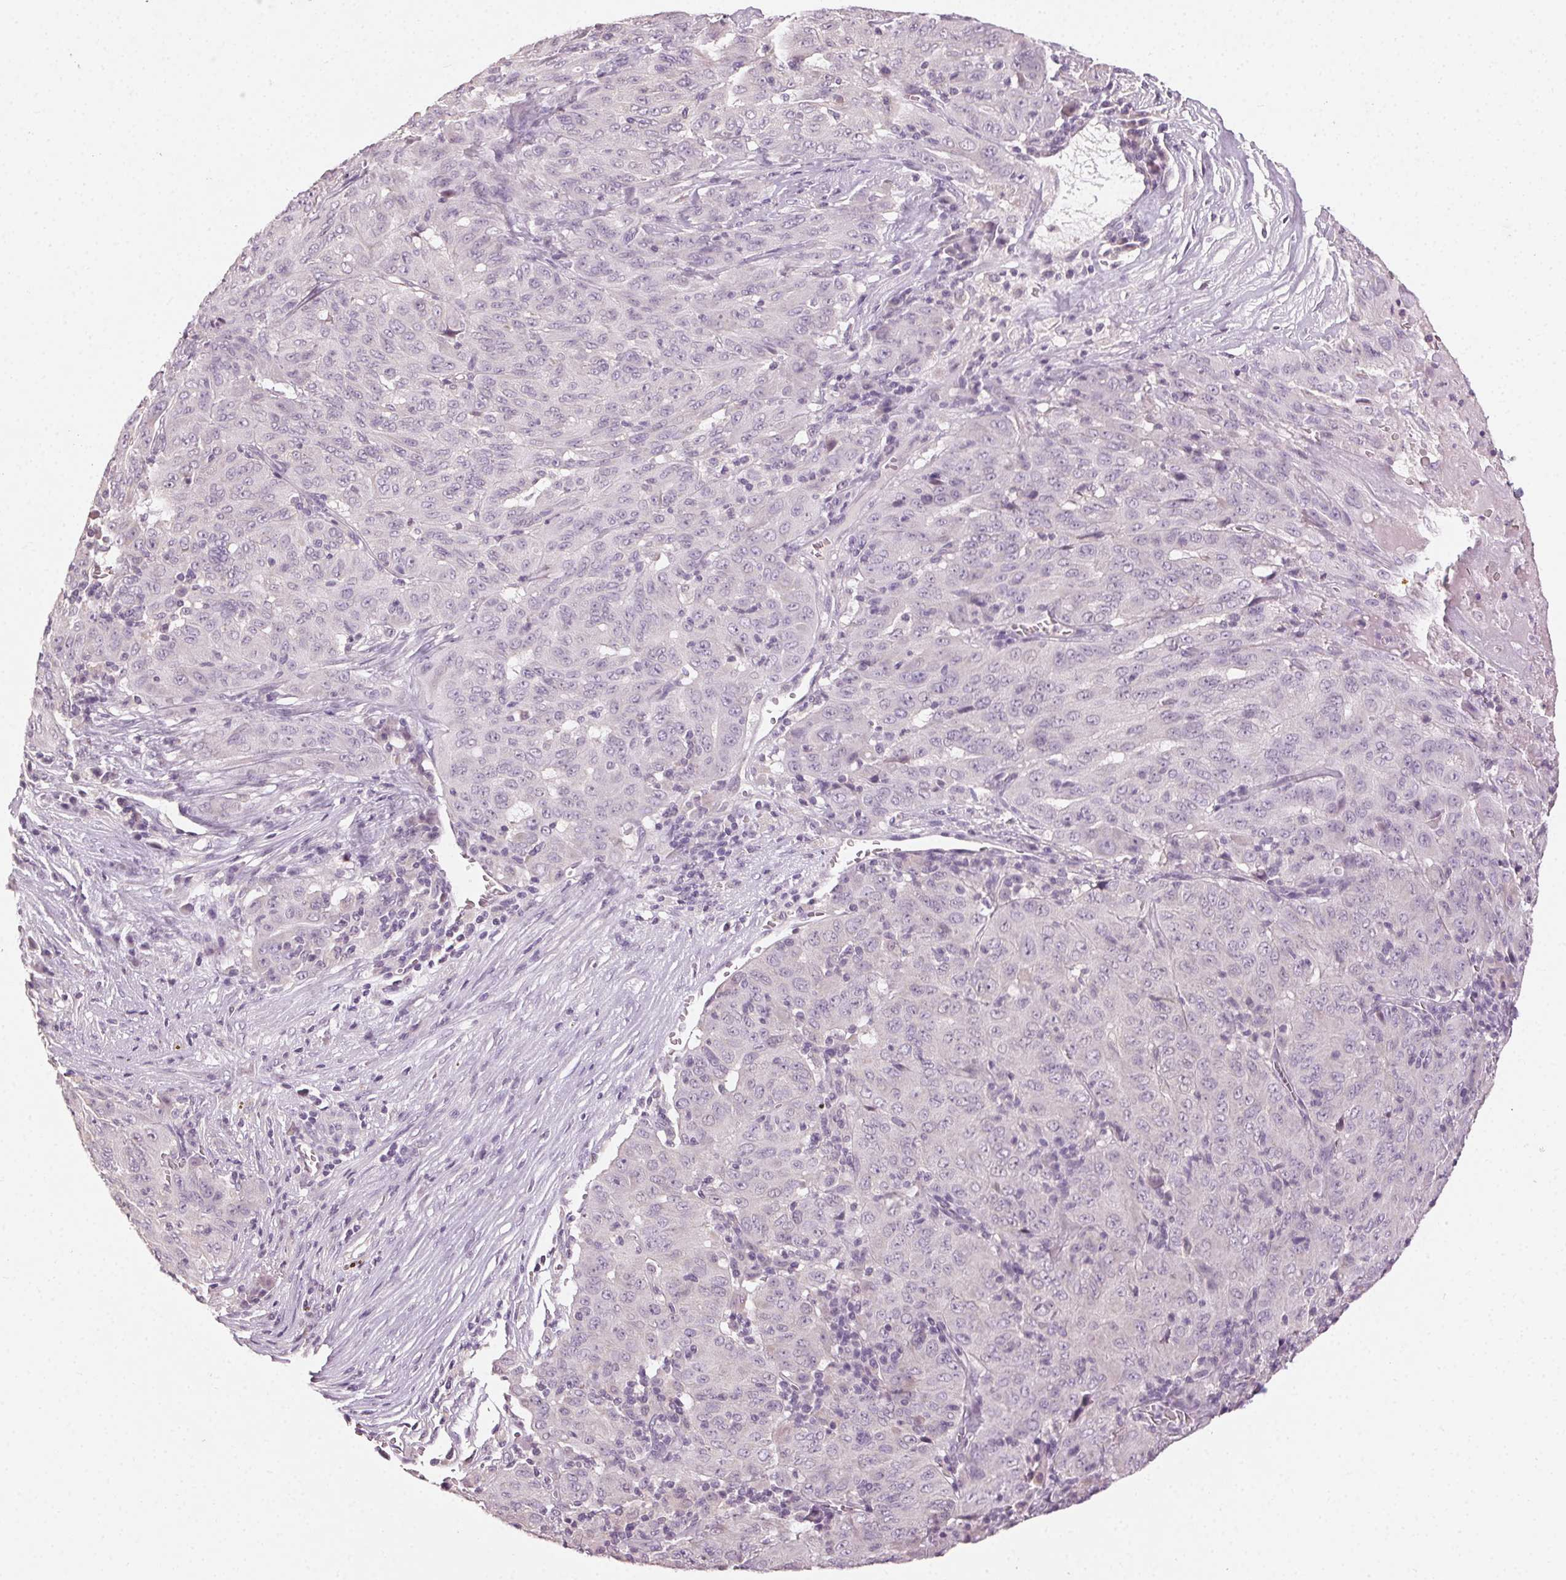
{"staining": {"intensity": "negative", "quantity": "none", "location": "none"}, "tissue": "pancreatic cancer", "cell_type": "Tumor cells", "image_type": "cancer", "snomed": [{"axis": "morphology", "description": "Adenocarcinoma, NOS"}, {"axis": "topography", "description": "Pancreas"}], "caption": "Tumor cells are negative for protein expression in human pancreatic cancer (adenocarcinoma).", "gene": "CLTRN", "patient": {"sex": "male", "age": 63}}